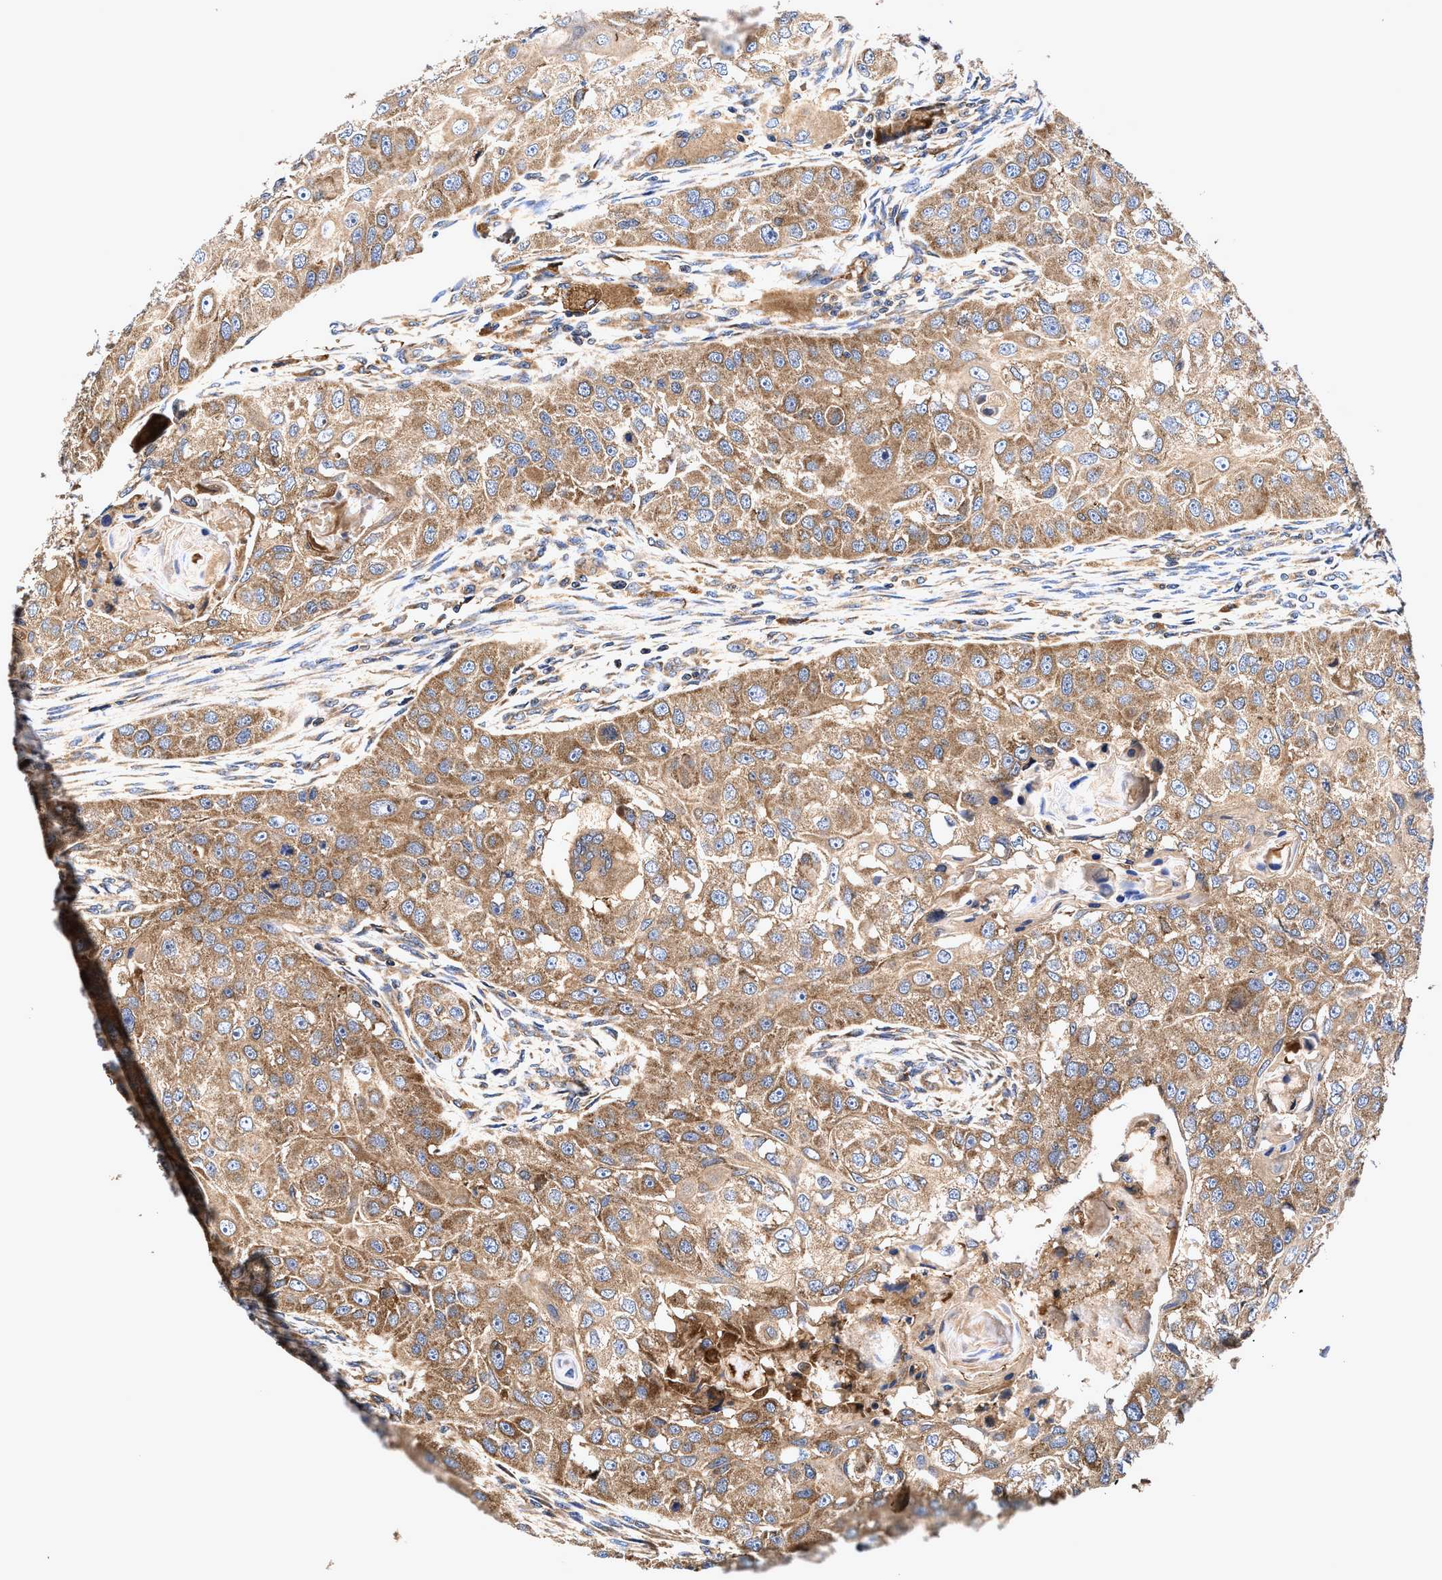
{"staining": {"intensity": "moderate", "quantity": ">75%", "location": "cytoplasmic/membranous"}, "tissue": "head and neck cancer", "cell_type": "Tumor cells", "image_type": "cancer", "snomed": [{"axis": "morphology", "description": "Normal tissue, NOS"}, {"axis": "morphology", "description": "Squamous cell carcinoma, NOS"}, {"axis": "topography", "description": "Skeletal muscle"}, {"axis": "topography", "description": "Head-Neck"}], "caption": "IHC image of human head and neck cancer stained for a protein (brown), which demonstrates medium levels of moderate cytoplasmic/membranous positivity in about >75% of tumor cells.", "gene": "EFNA4", "patient": {"sex": "male", "age": 51}}